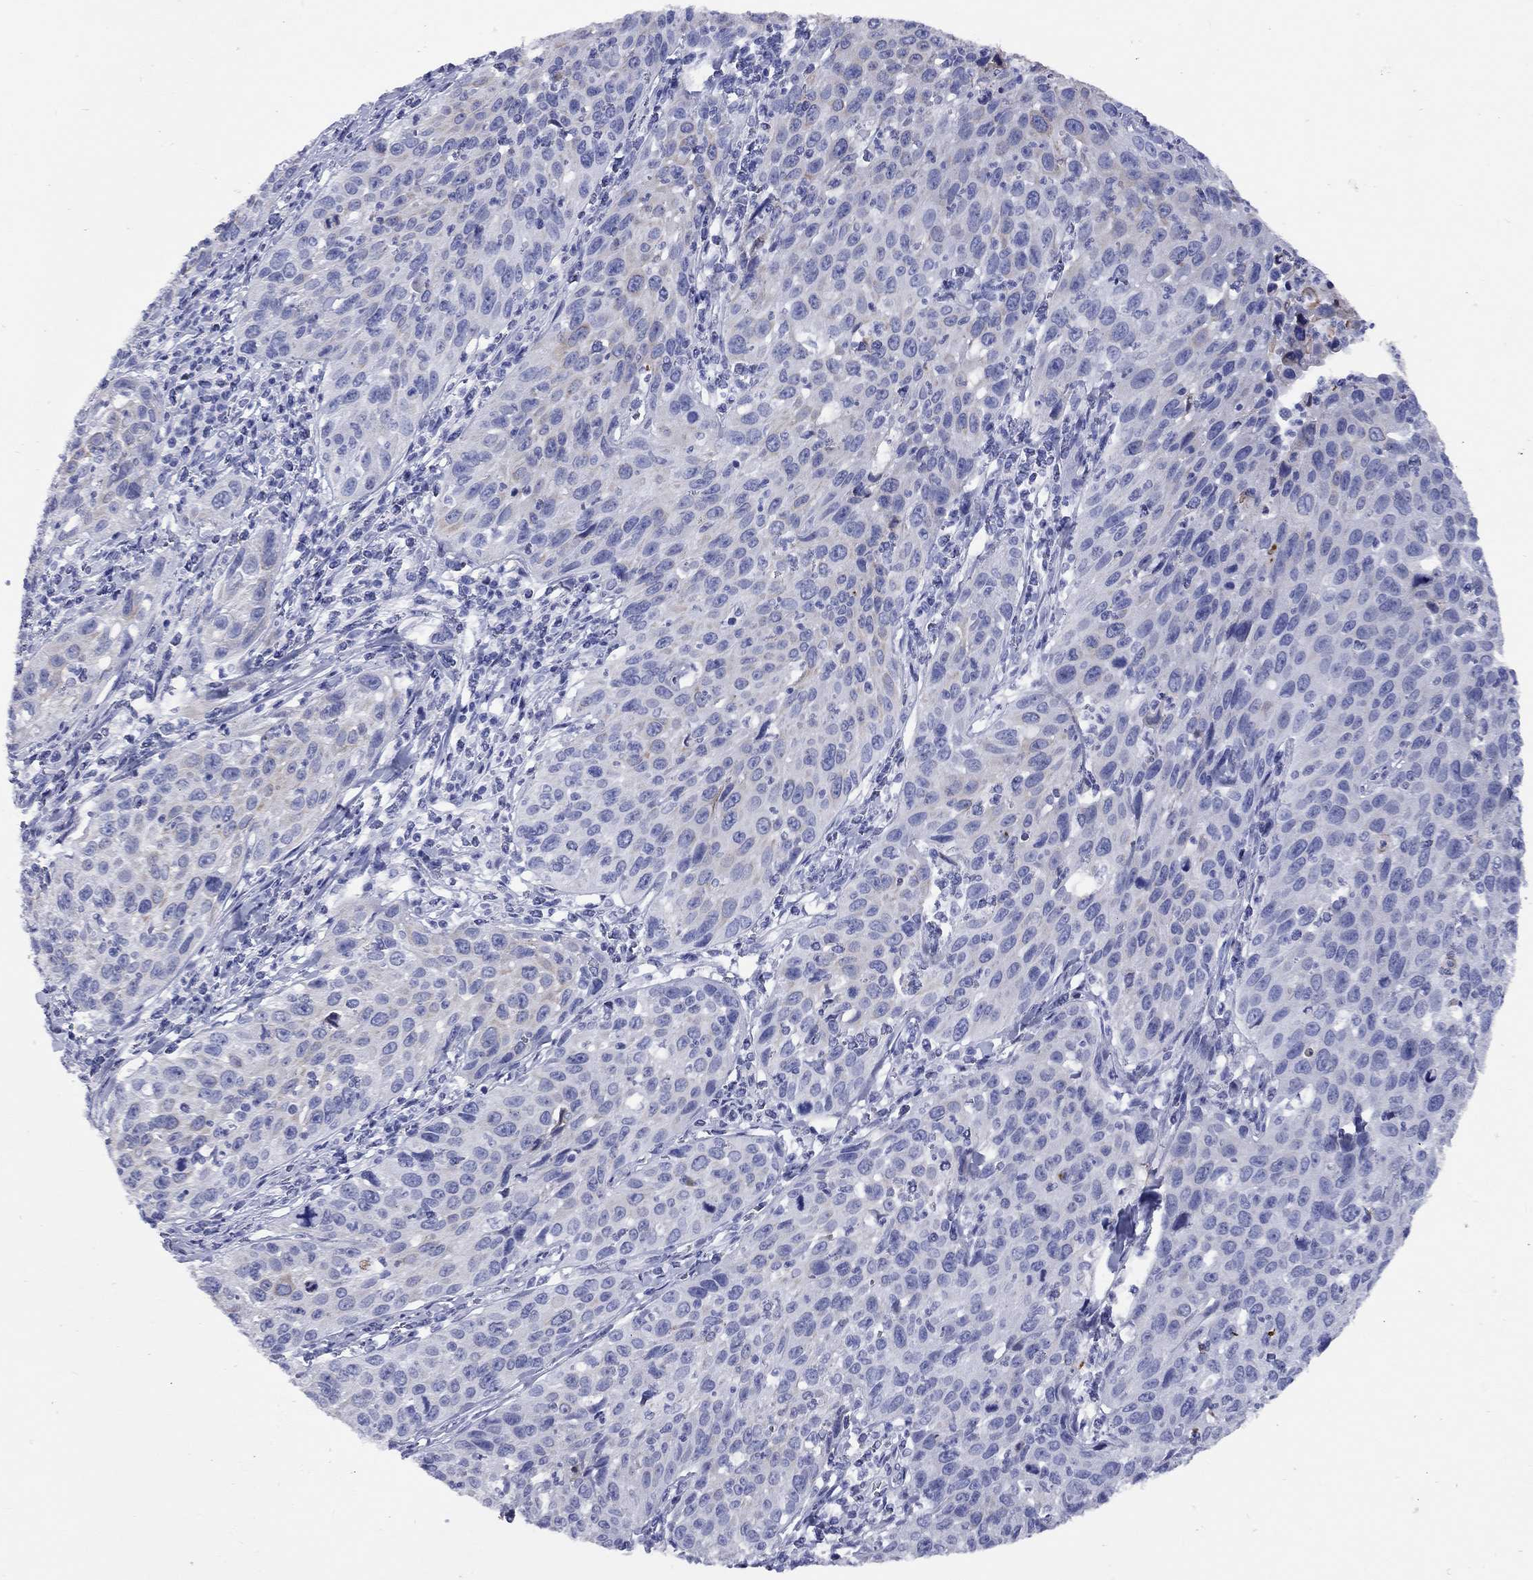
{"staining": {"intensity": "weak", "quantity": "<25%", "location": "cytoplasmic/membranous"}, "tissue": "cervical cancer", "cell_type": "Tumor cells", "image_type": "cancer", "snomed": [{"axis": "morphology", "description": "Squamous cell carcinoma, NOS"}, {"axis": "topography", "description": "Cervix"}], "caption": "Human cervical cancer stained for a protein using immunohistochemistry displays no staining in tumor cells.", "gene": "CCNA1", "patient": {"sex": "female", "age": 26}}